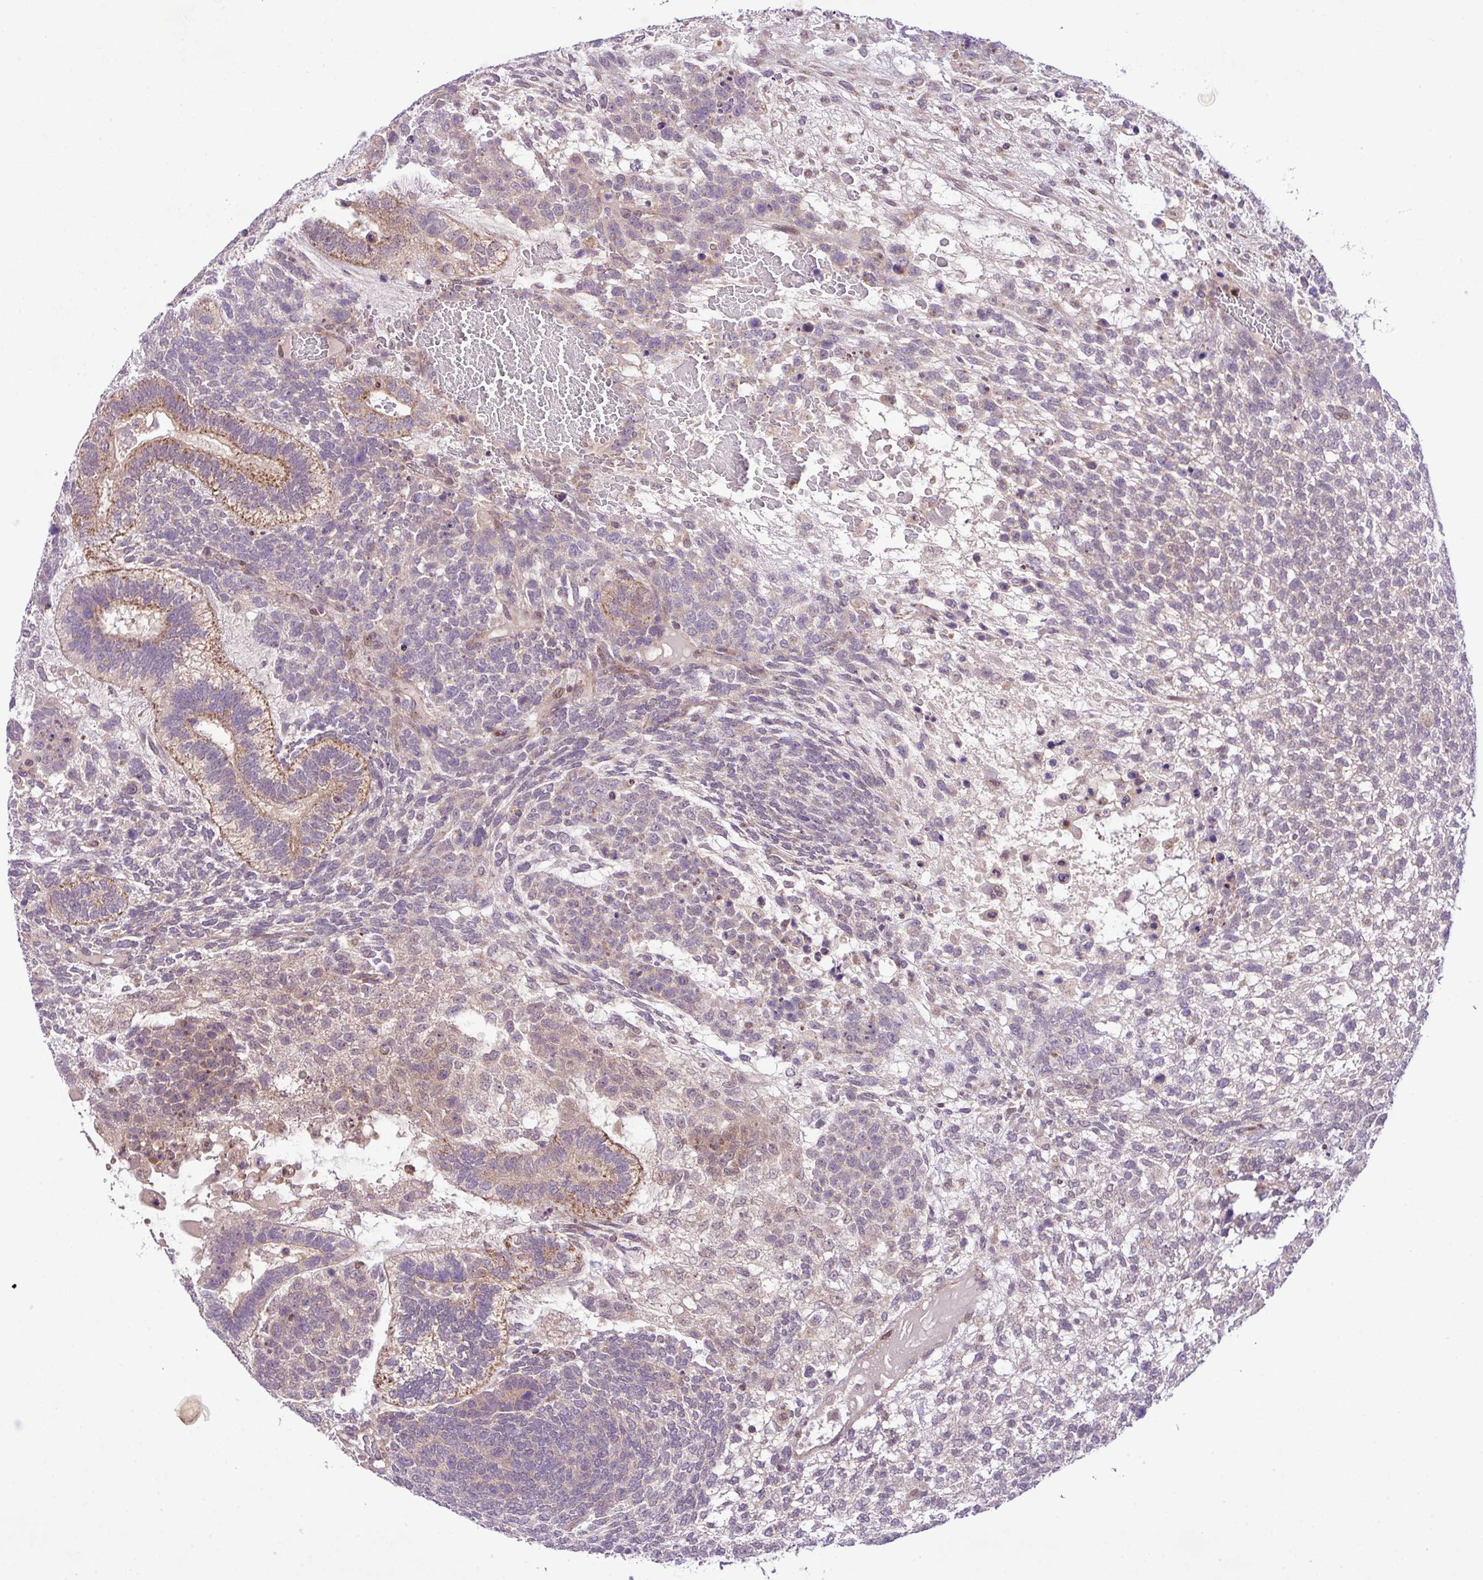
{"staining": {"intensity": "moderate", "quantity": "<25%", "location": "cytoplasmic/membranous"}, "tissue": "testis cancer", "cell_type": "Tumor cells", "image_type": "cancer", "snomed": [{"axis": "morphology", "description": "Carcinoma, Embryonal, NOS"}, {"axis": "topography", "description": "Testis"}], "caption": "Immunohistochemistry of testis embryonal carcinoma reveals low levels of moderate cytoplasmic/membranous expression in about <25% of tumor cells. (IHC, brightfield microscopy, high magnification).", "gene": "B3GNT9", "patient": {"sex": "male", "age": 23}}